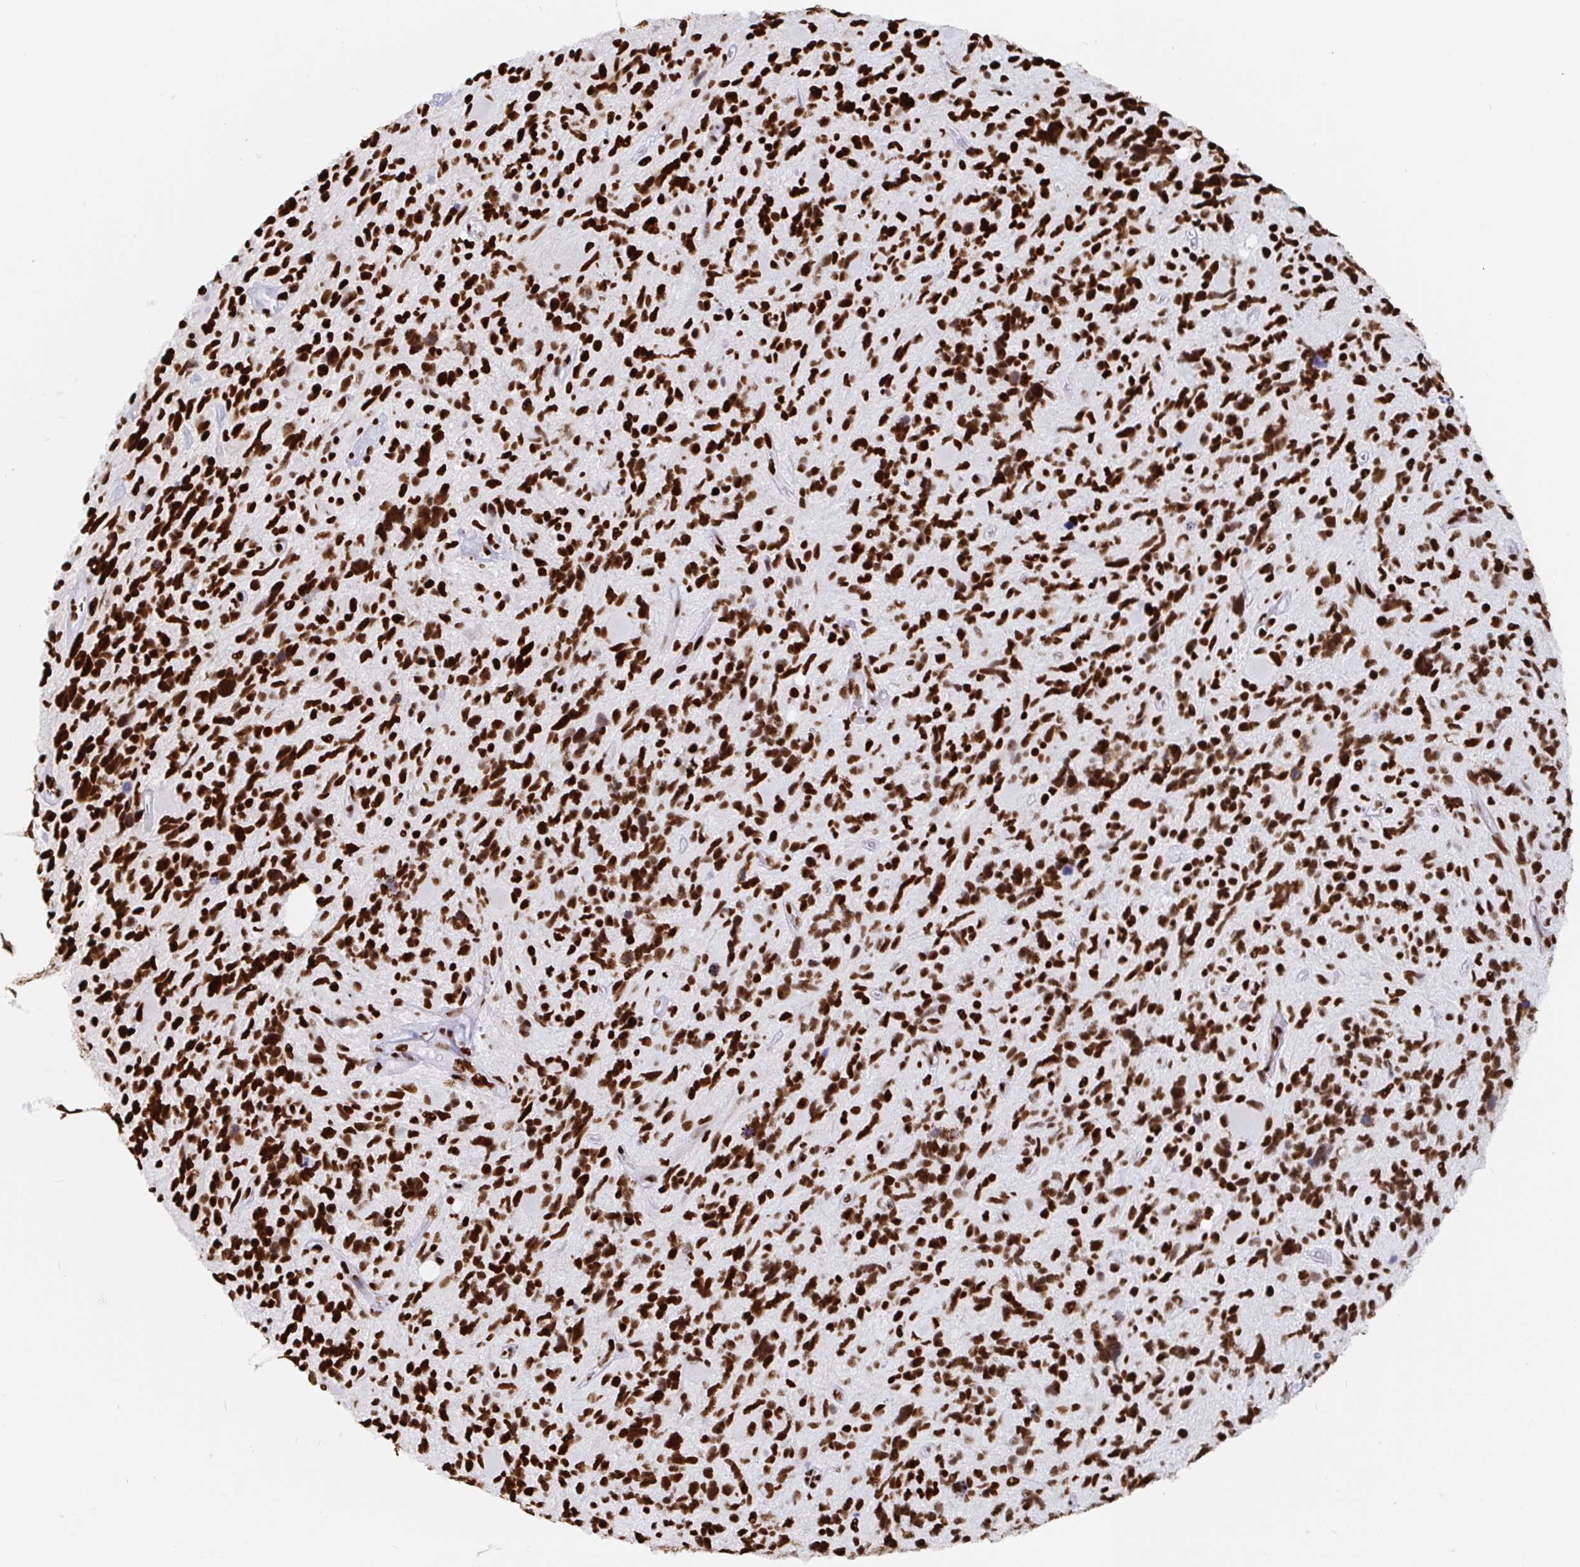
{"staining": {"intensity": "strong", "quantity": ">75%", "location": "nuclear"}, "tissue": "glioma", "cell_type": "Tumor cells", "image_type": "cancer", "snomed": [{"axis": "morphology", "description": "Glioma, malignant, High grade"}, {"axis": "topography", "description": "Brain"}], "caption": "Immunohistochemistry (IHC) histopathology image of neoplastic tissue: human glioma stained using IHC displays high levels of strong protein expression localized specifically in the nuclear of tumor cells, appearing as a nuclear brown color.", "gene": "EWSR1", "patient": {"sex": "male", "age": 49}}